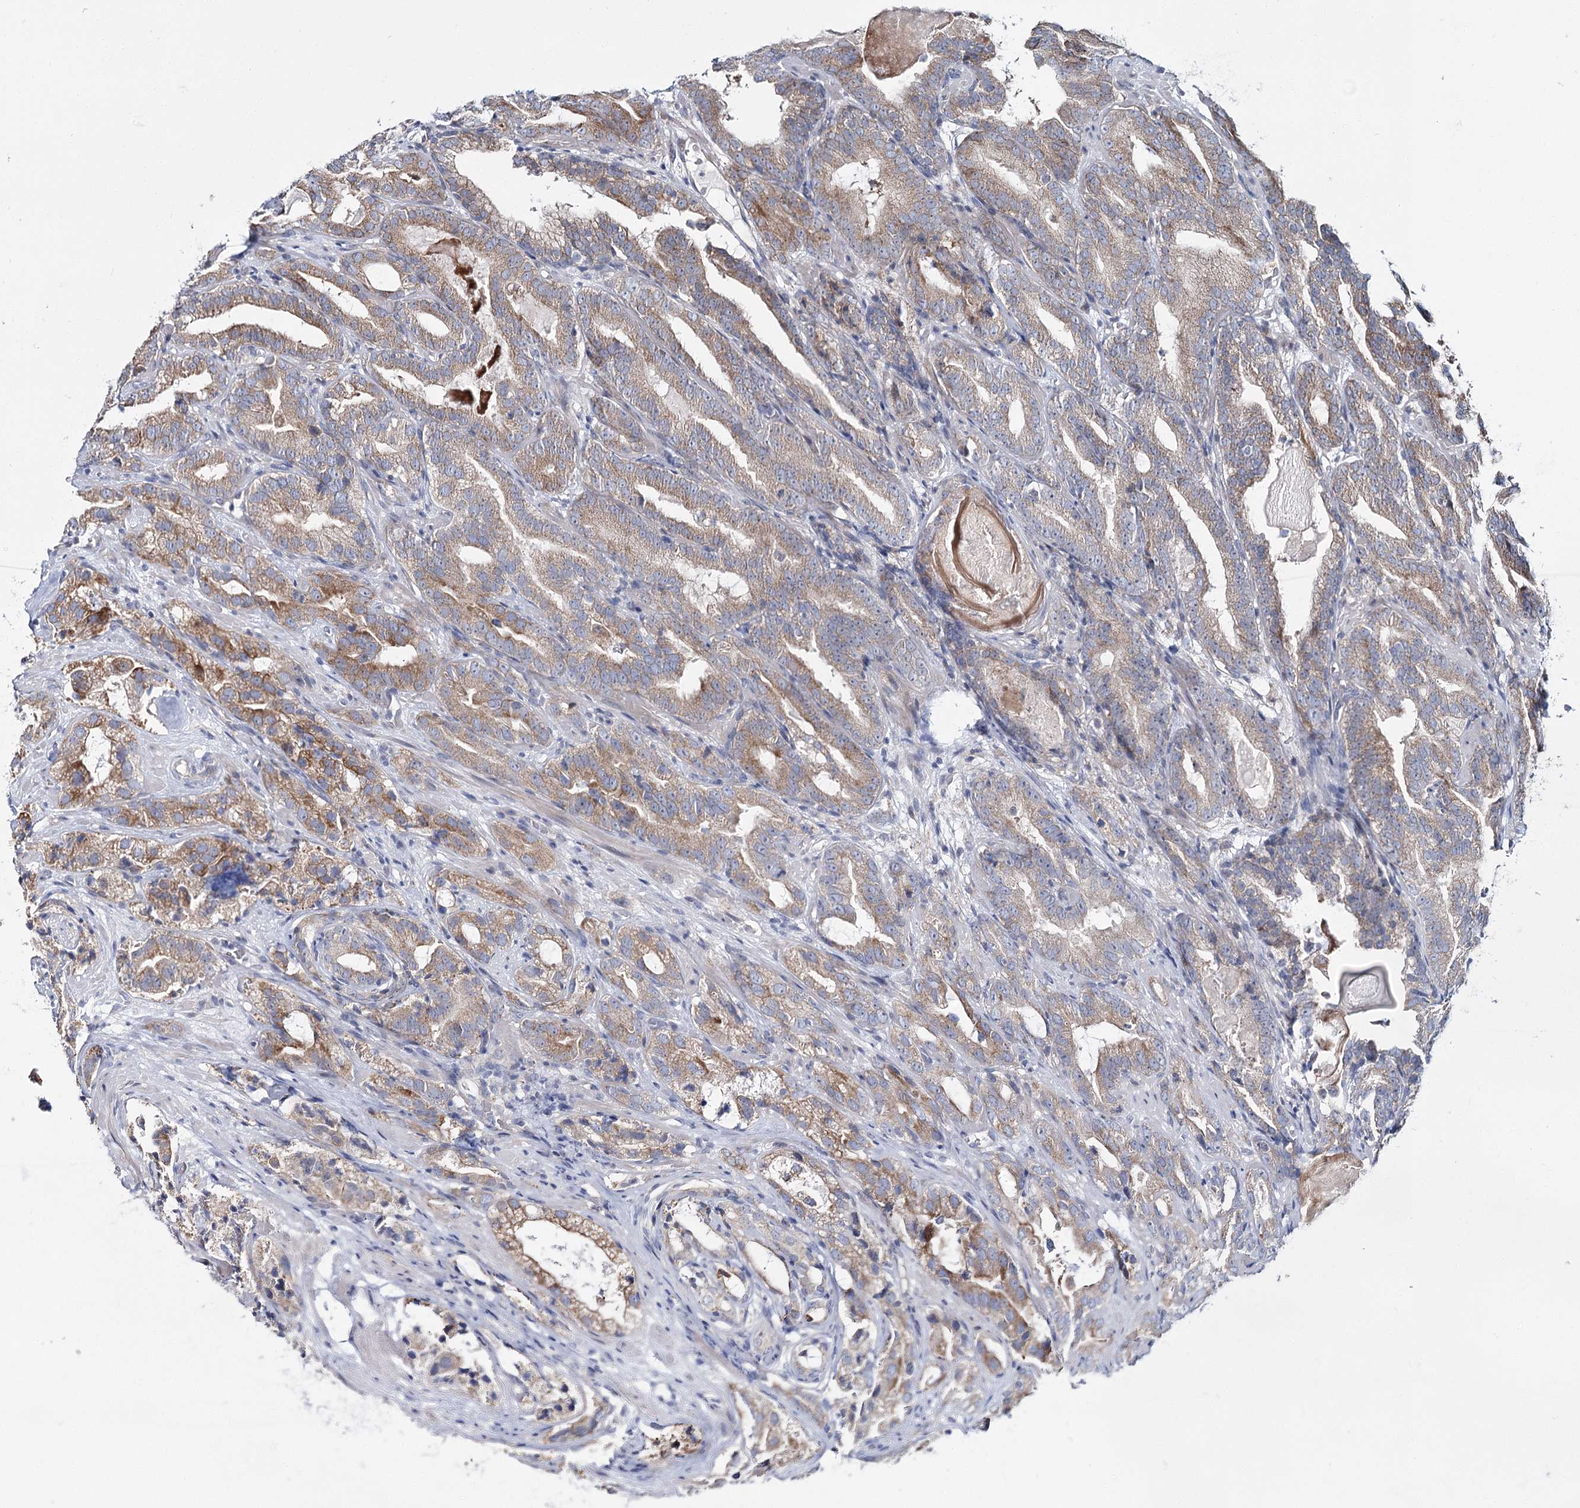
{"staining": {"intensity": "moderate", "quantity": "25%-75%", "location": "cytoplasmic/membranous"}, "tissue": "prostate cancer", "cell_type": "Tumor cells", "image_type": "cancer", "snomed": [{"axis": "morphology", "description": "Adenocarcinoma, High grade"}, {"axis": "topography", "description": "Prostate"}], "caption": "Prostate adenocarcinoma (high-grade) stained for a protein demonstrates moderate cytoplasmic/membranous positivity in tumor cells.", "gene": "CPLANE1", "patient": {"sex": "male", "age": 57}}